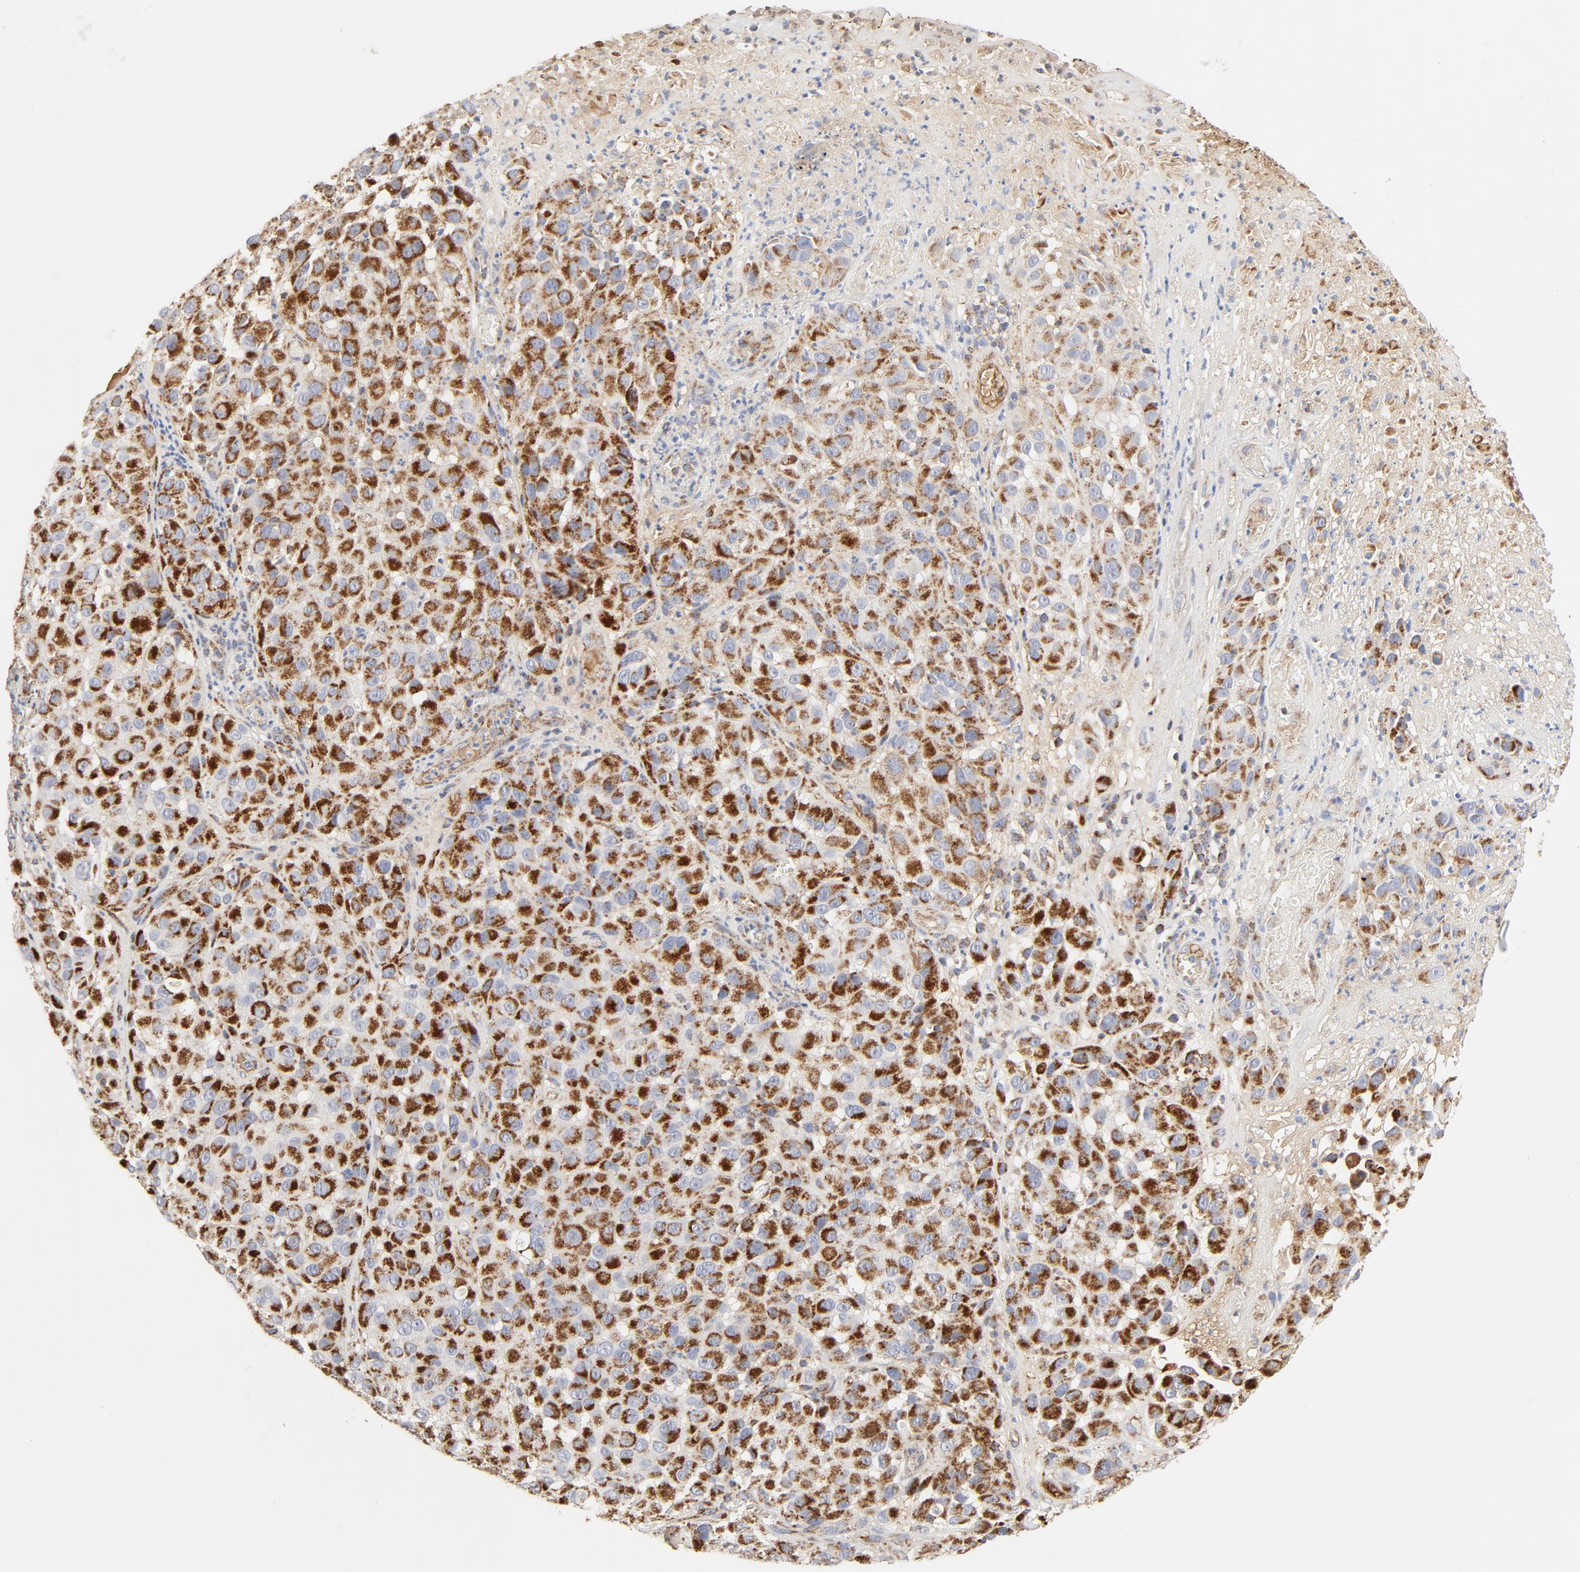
{"staining": {"intensity": "strong", "quantity": ">75%", "location": "cytoplasmic/membranous"}, "tissue": "melanoma", "cell_type": "Tumor cells", "image_type": "cancer", "snomed": [{"axis": "morphology", "description": "Malignant melanoma, NOS"}, {"axis": "topography", "description": "Skin"}], "caption": "The histopathology image shows staining of melanoma, revealing strong cytoplasmic/membranous protein expression (brown color) within tumor cells.", "gene": "PCNX4", "patient": {"sex": "female", "age": 21}}